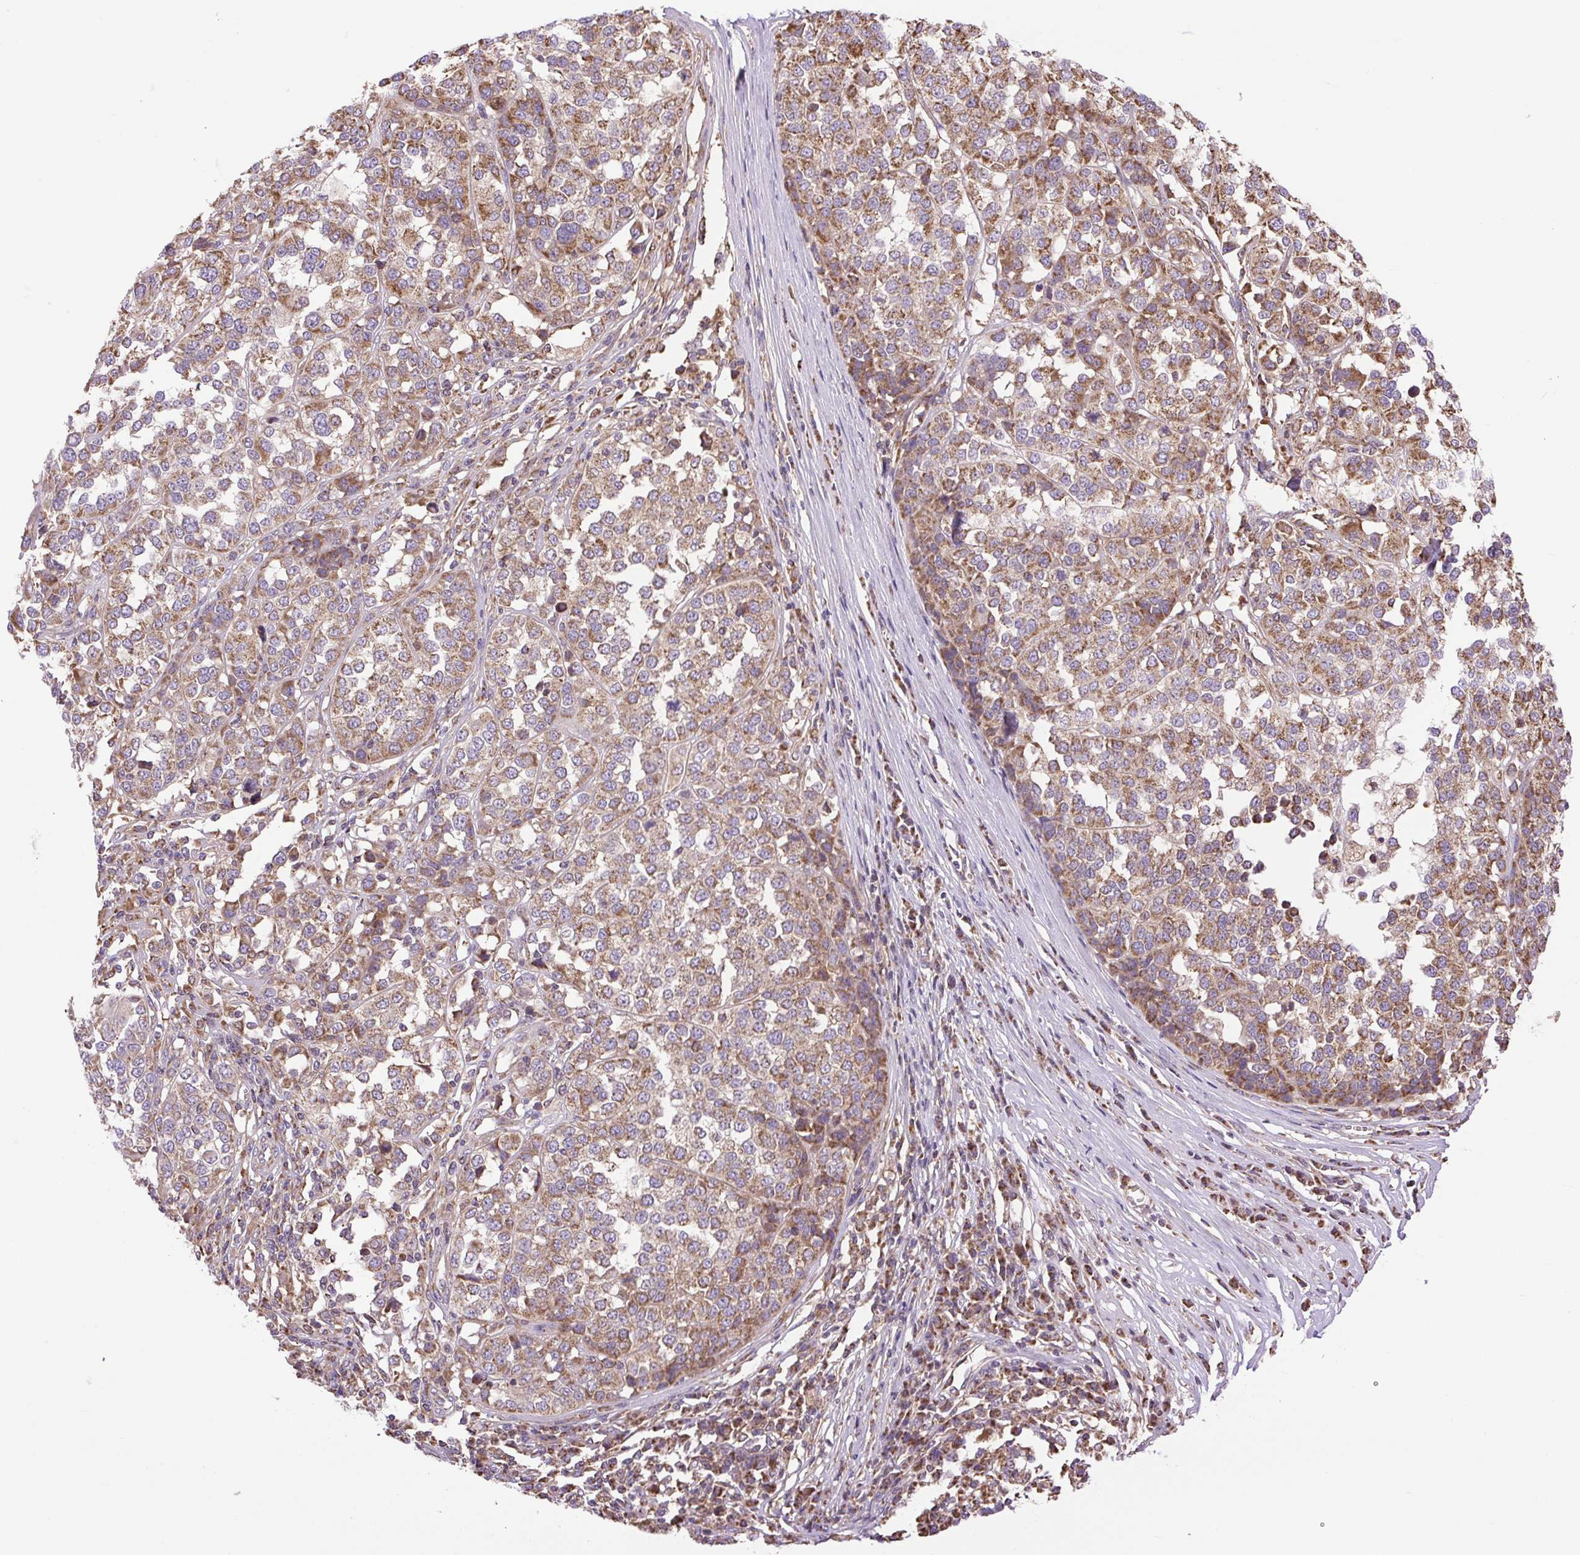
{"staining": {"intensity": "moderate", "quantity": ">75%", "location": "cytoplasmic/membranous"}, "tissue": "melanoma", "cell_type": "Tumor cells", "image_type": "cancer", "snomed": [{"axis": "morphology", "description": "Malignant melanoma, Metastatic site"}, {"axis": "topography", "description": "Lymph node"}], "caption": "A brown stain labels moderate cytoplasmic/membranous positivity of a protein in malignant melanoma (metastatic site) tumor cells.", "gene": "PLCG1", "patient": {"sex": "male", "age": 44}}